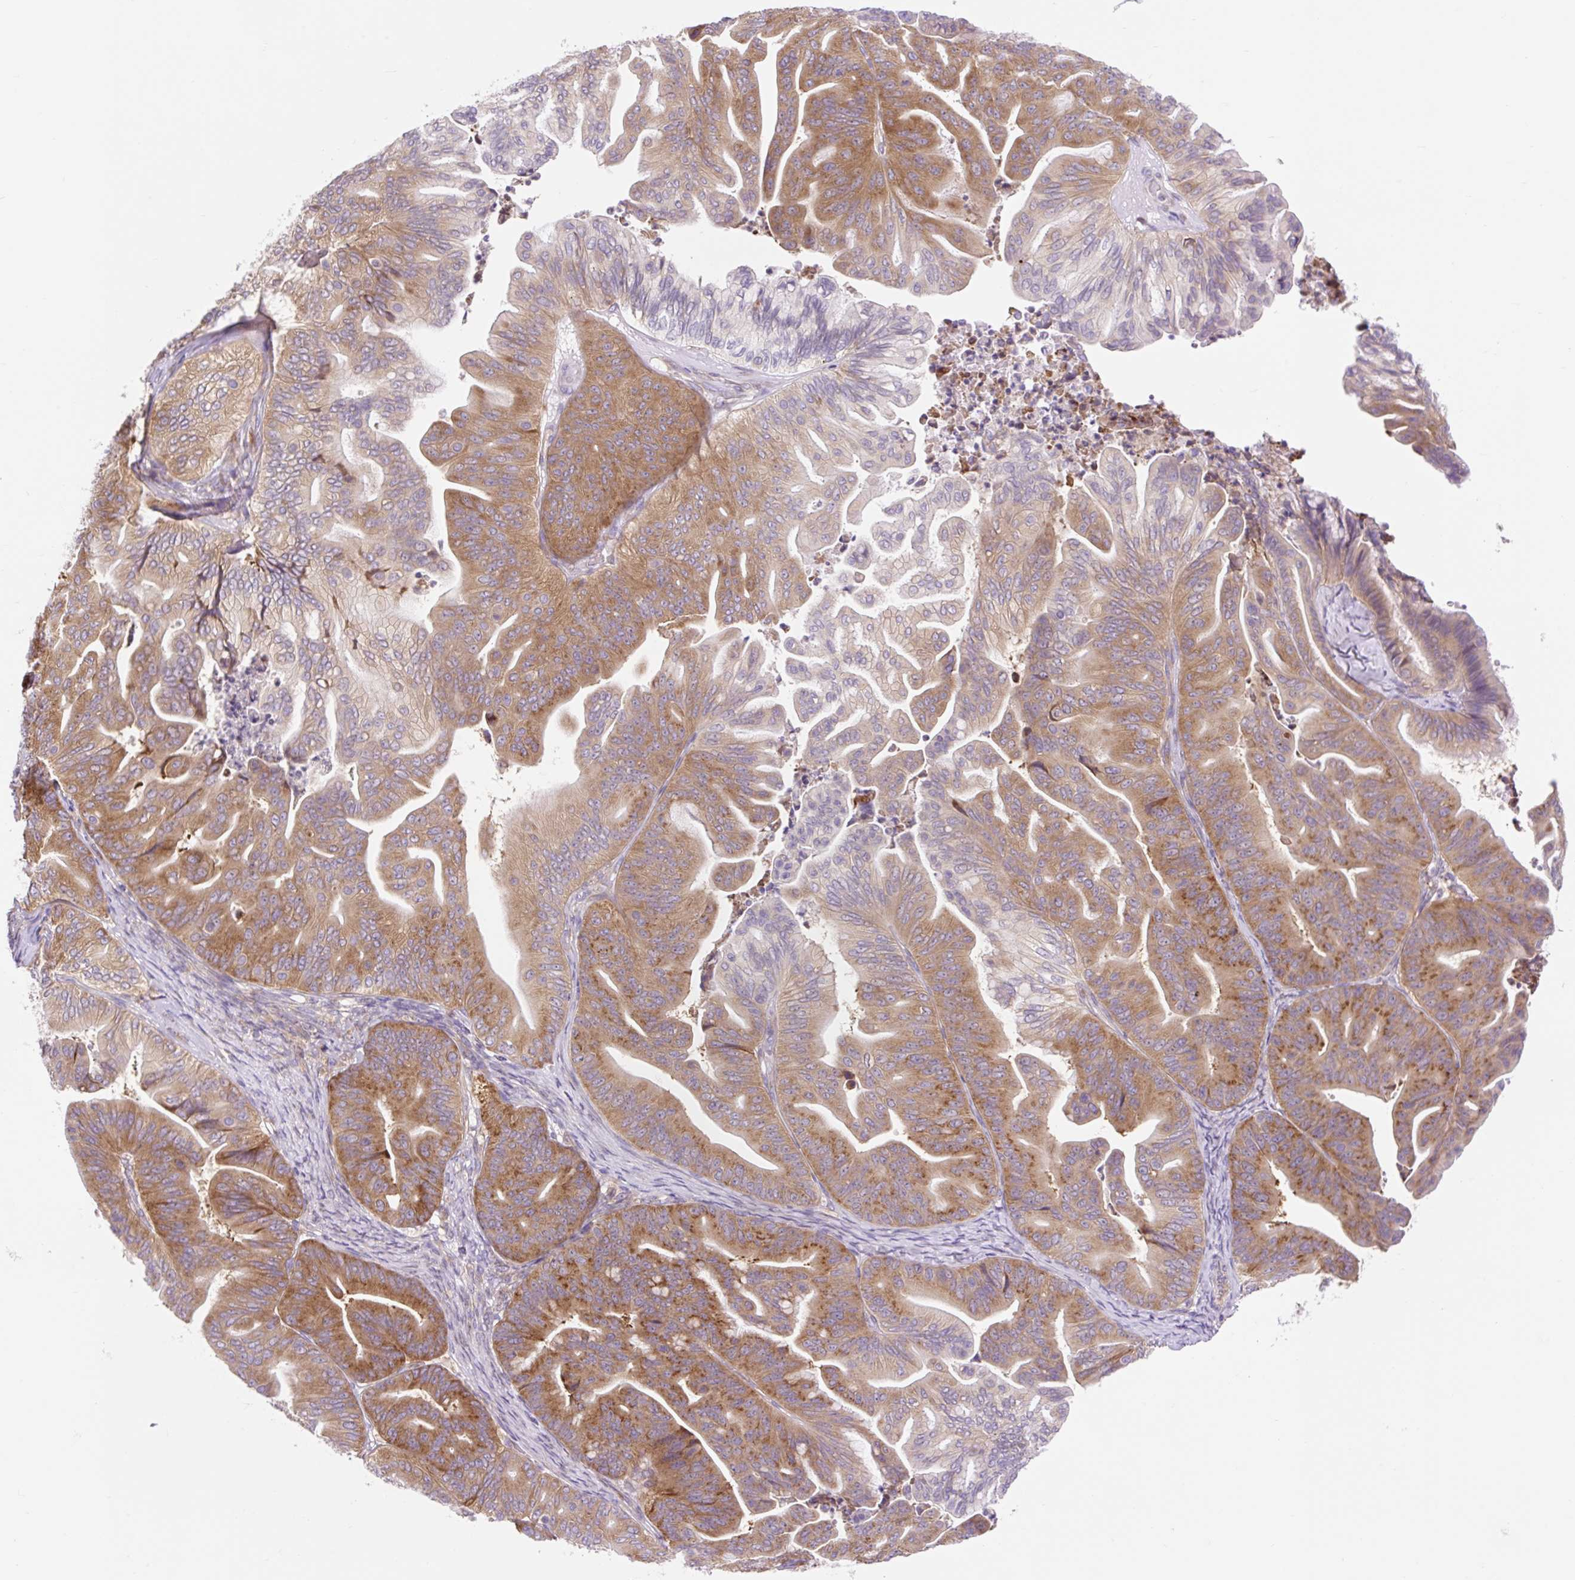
{"staining": {"intensity": "moderate", "quantity": ">75%", "location": "cytoplasmic/membranous"}, "tissue": "ovarian cancer", "cell_type": "Tumor cells", "image_type": "cancer", "snomed": [{"axis": "morphology", "description": "Cystadenocarcinoma, mucinous, NOS"}, {"axis": "topography", "description": "Ovary"}], "caption": "High-magnification brightfield microscopy of ovarian mucinous cystadenocarcinoma stained with DAB (3,3'-diaminobenzidine) (brown) and counterstained with hematoxylin (blue). tumor cells exhibit moderate cytoplasmic/membranous positivity is present in approximately>75% of cells.", "gene": "GPR45", "patient": {"sex": "female", "age": 67}}